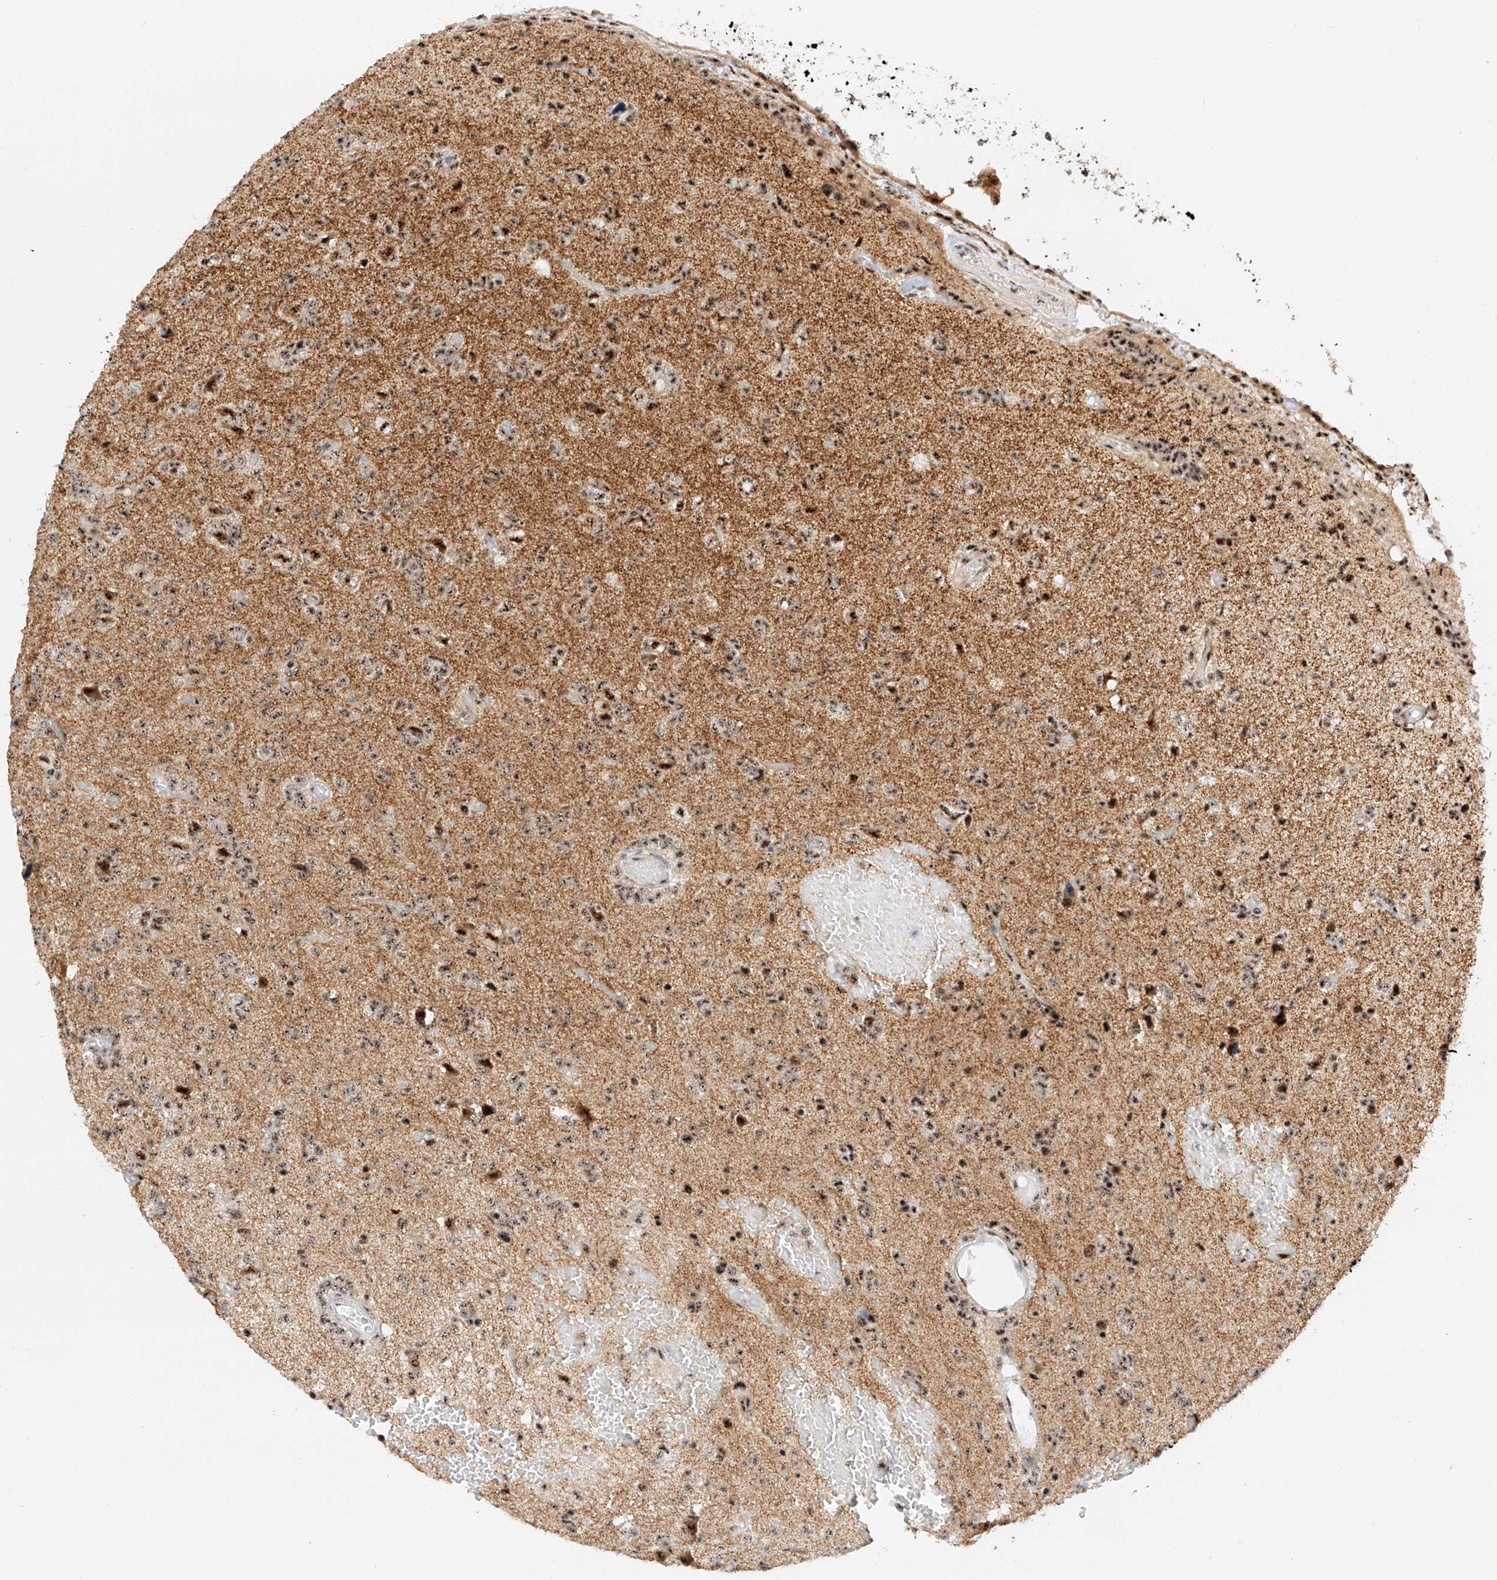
{"staining": {"intensity": "moderate", "quantity": ">75%", "location": "nuclear"}, "tissue": "glioma", "cell_type": "Tumor cells", "image_type": "cancer", "snomed": [{"axis": "morphology", "description": "Glioma, malignant, High grade"}, {"axis": "topography", "description": "Brain"}], "caption": "Approximately >75% of tumor cells in glioma show moderate nuclear protein staining as visualized by brown immunohistochemical staining.", "gene": "ATXN7L2", "patient": {"sex": "female", "age": 59}}